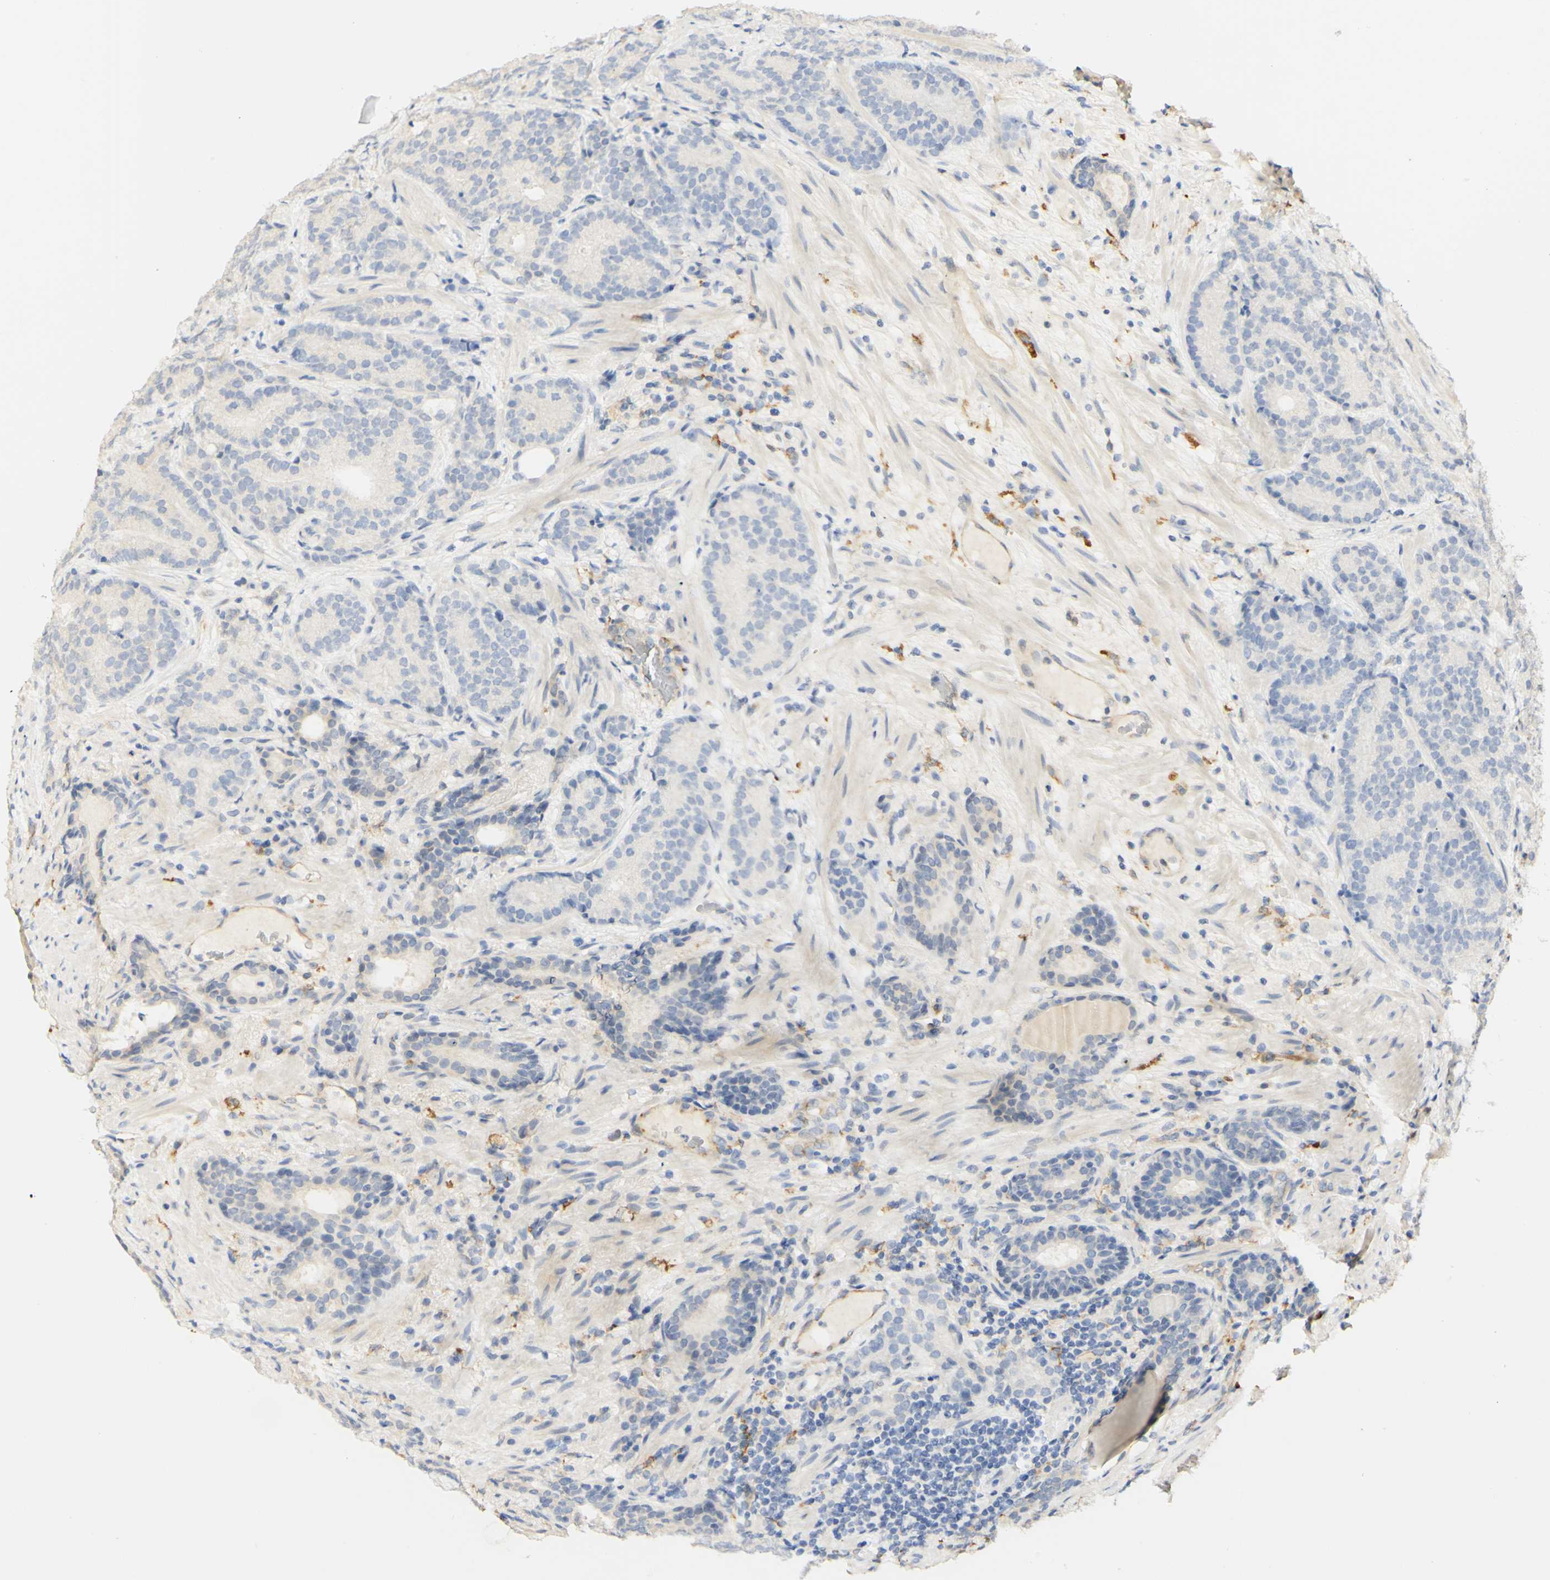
{"staining": {"intensity": "negative", "quantity": "none", "location": "none"}, "tissue": "prostate cancer", "cell_type": "Tumor cells", "image_type": "cancer", "snomed": [{"axis": "morphology", "description": "Adenocarcinoma, High grade"}, {"axis": "topography", "description": "Prostate"}], "caption": "This is a micrograph of IHC staining of prostate high-grade adenocarcinoma, which shows no expression in tumor cells.", "gene": "FCGRT", "patient": {"sex": "male", "age": 61}}